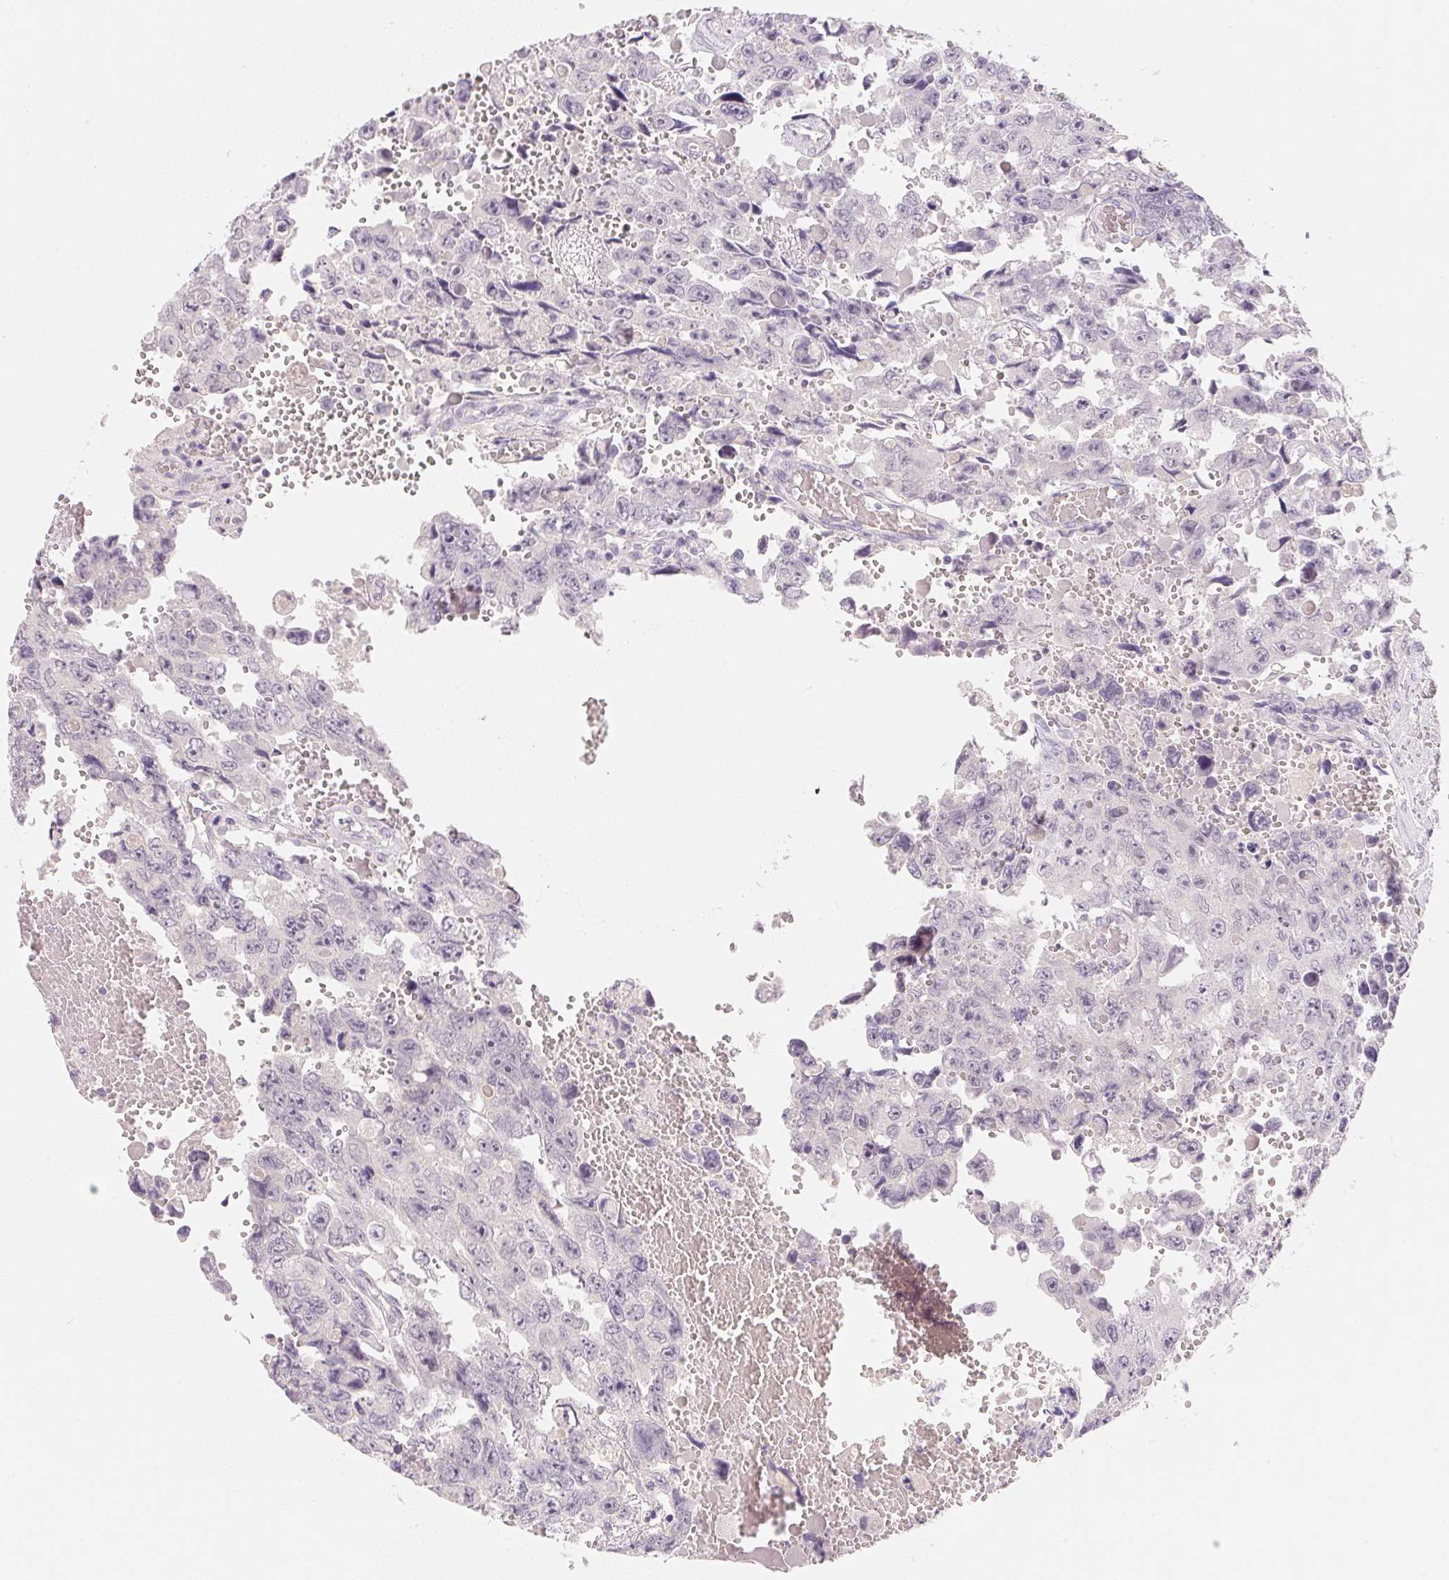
{"staining": {"intensity": "negative", "quantity": "none", "location": "none"}, "tissue": "testis cancer", "cell_type": "Tumor cells", "image_type": "cancer", "snomed": [{"axis": "morphology", "description": "Seminoma, NOS"}, {"axis": "topography", "description": "Testis"}], "caption": "This image is of testis cancer stained with IHC to label a protein in brown with the nuclei are counter-stained blue. There is no positivity in tumor cells. (Stains: DAB IHC with hematoxylin counter stain, Microscopy: brightfield microscopy at high magnification).", "gene": "MCOLN3", "patient": {"sex": "male", "age": 26}}